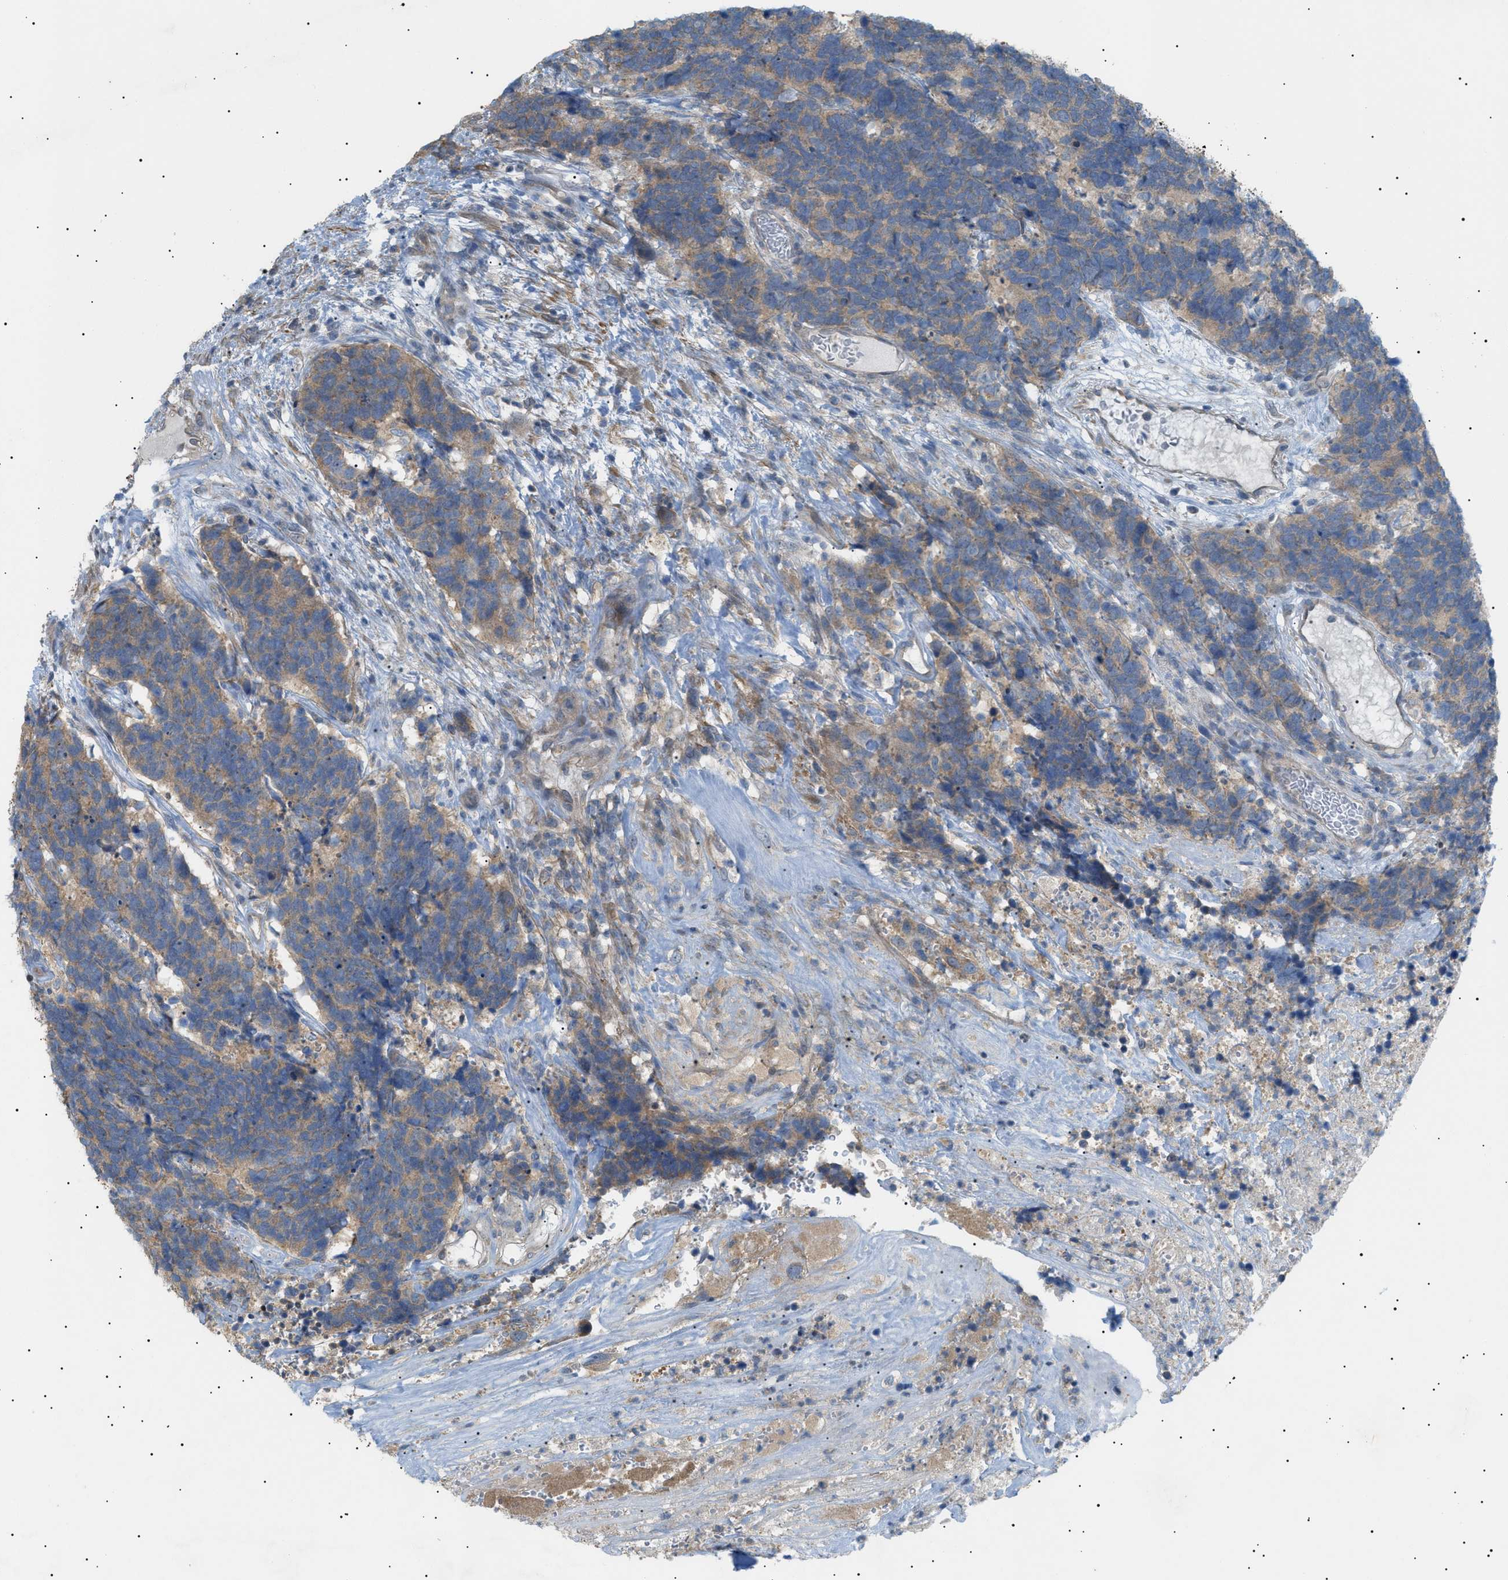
{"staining": {"intensity": "weak", "quantity": ">75%", "location": "cytoplasmic/membranous"}, "tissue": "carcinoid", "cell_type": "Tumor cells", "image_type": "cancer", "snomed": [{"axis": "morphology", "description": "Carcinoma, NOS"}, {"axis": "morphology", "description": "Carcinoid, malignant, NOS"}, {"axis": "topography", "description": "Urinary bladder"}], "caption": "Carcinoma tissue reveals weak cytoplasmic/membranous positivity in approximately >75% of tumor cells Immunohistochemistry (ihc) stains the protein of interest in brown and the nuclei are stained blue.", "gene": "IRS2", "patient": {"sex": "male", "age": 57}}